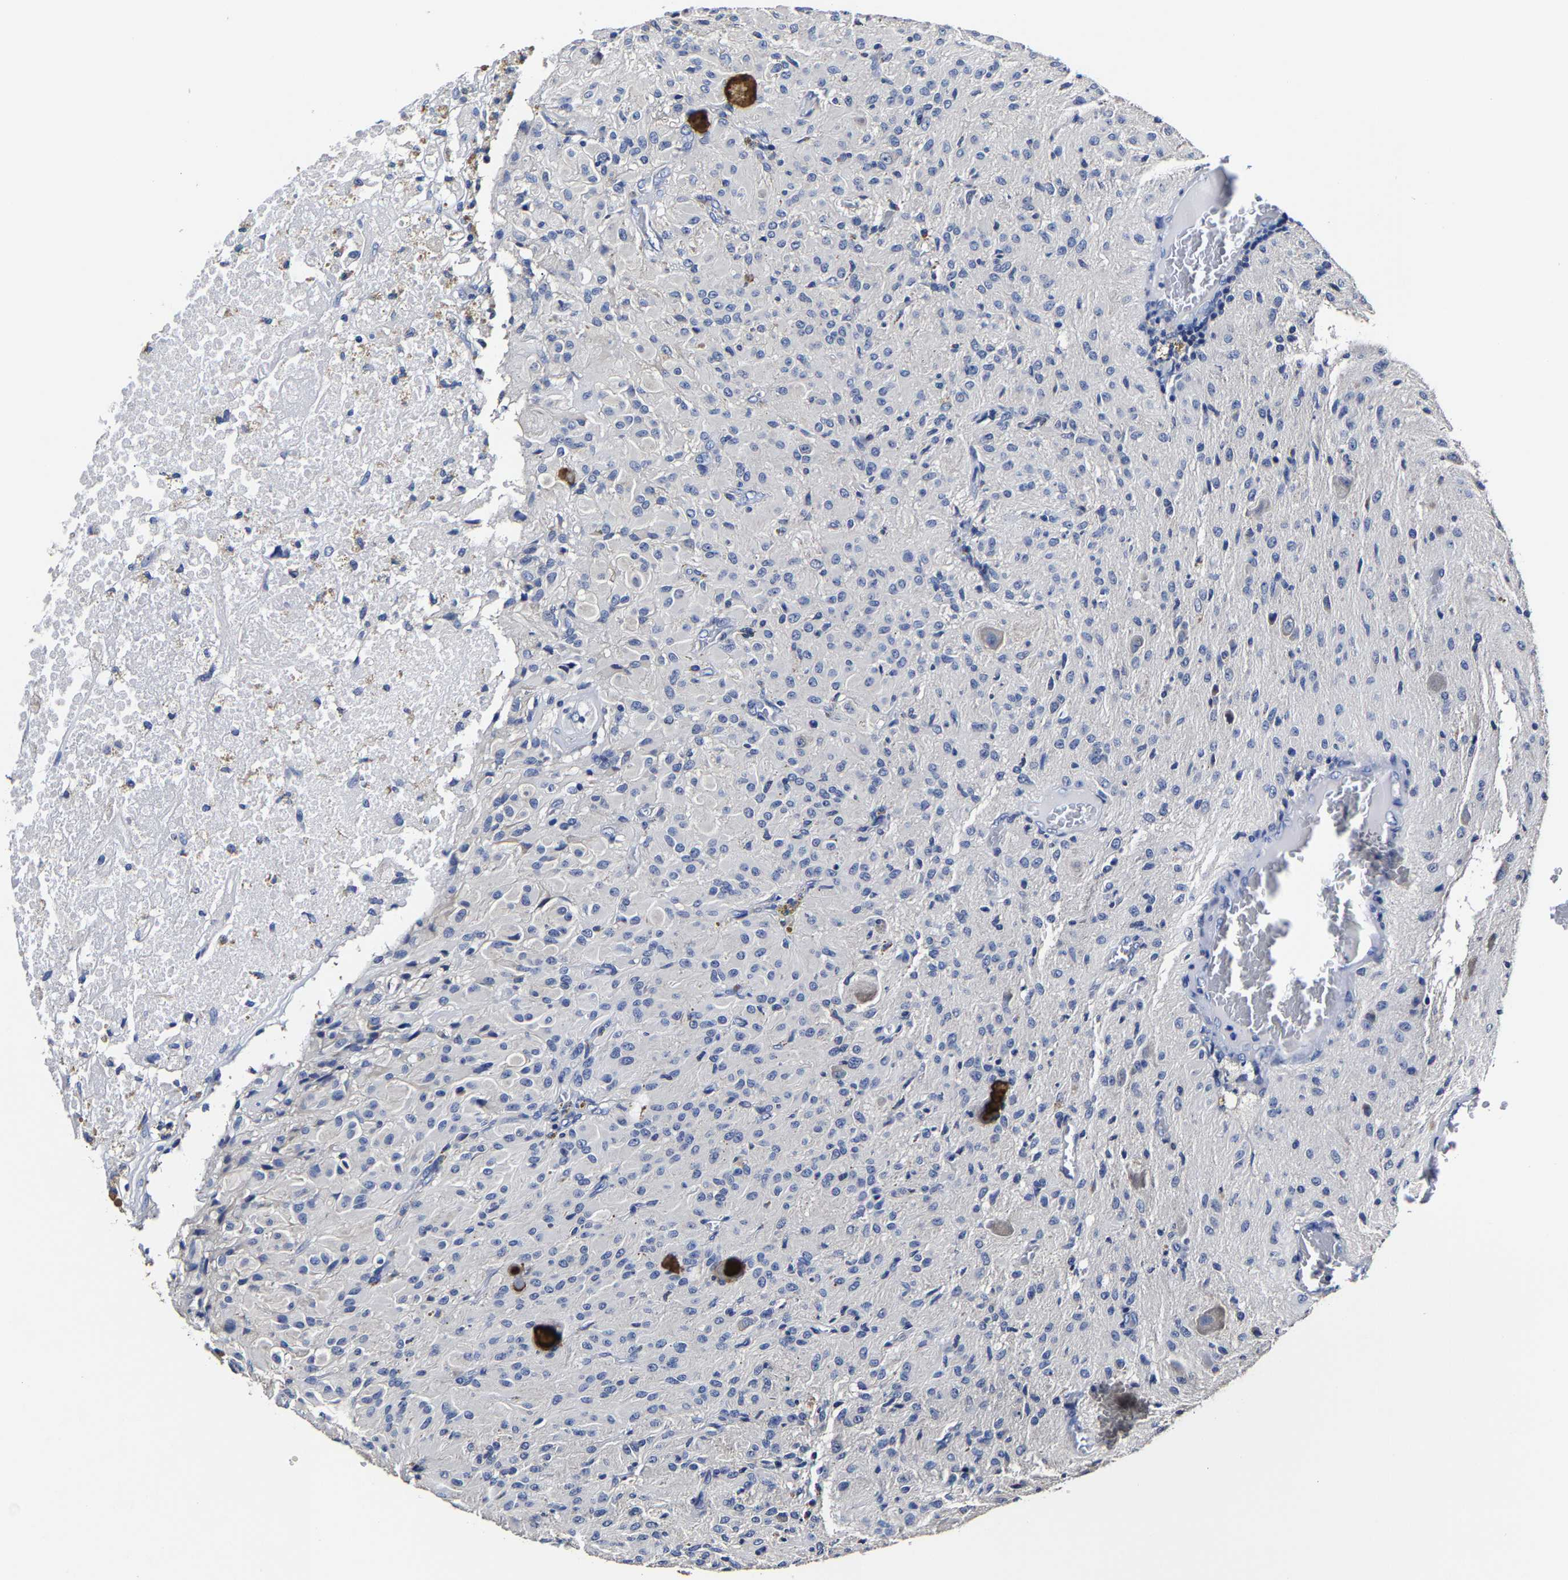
{"staining": {"intensity": "negative", "quantity": "none", "location": "none"}, "tissue": "glioma", "cell_type": "Tumor cells", "image_type": "cancer", "snomed": [{"axis": "morphology", "description": "Glioma, malignant, High grade"}, {"axis": "topography", "description": "Brain"}], "caption": "This photomicrograph is of glioma stained with IHC to label a protein in brown with the nuclei are counter-stained blue. There is no staining in tumor cells. (DAB (3,3'-diaminobenzidine) immunohistochemistry (IHC) visualized using brightfield microscopy, high magnification).", "gene": "AKAP4", "patient": {"sex": "female", "age": 59}}